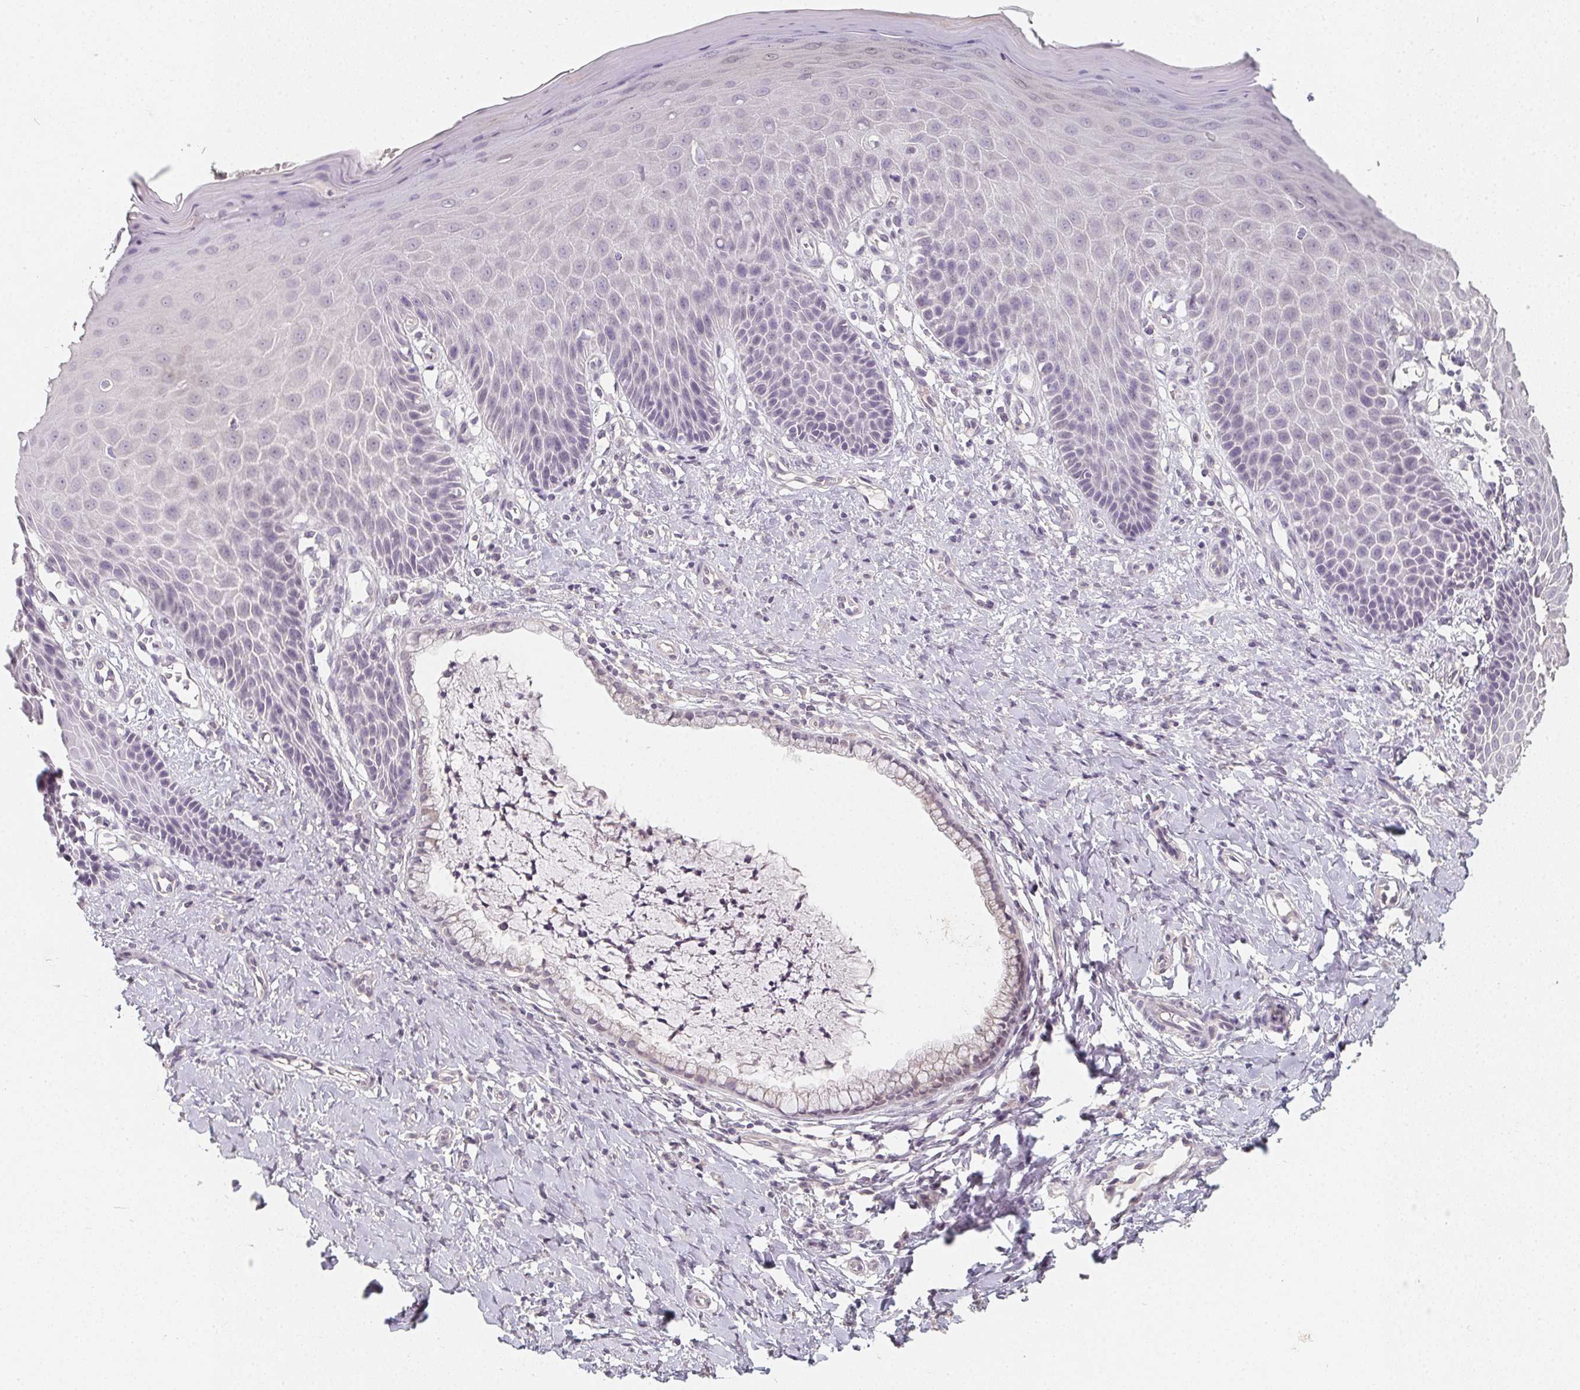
{"staining": {"intensity": "negative", "quantity": "none", "location": "none"}, "tissue": "vagina", "cell_type": "Squamous epithelial cells", "image_type": "normal", "snomed": [{"axis": "morphology", "description": "Normal tissue, NOS"}, {"axis": "topography", "description": "Vagina"}], "caption": "There is no significant positivity in squamous epithelial cells of vagina.", "gene": "SOAT1", "patient": {"sex": "female", "age": 83}}